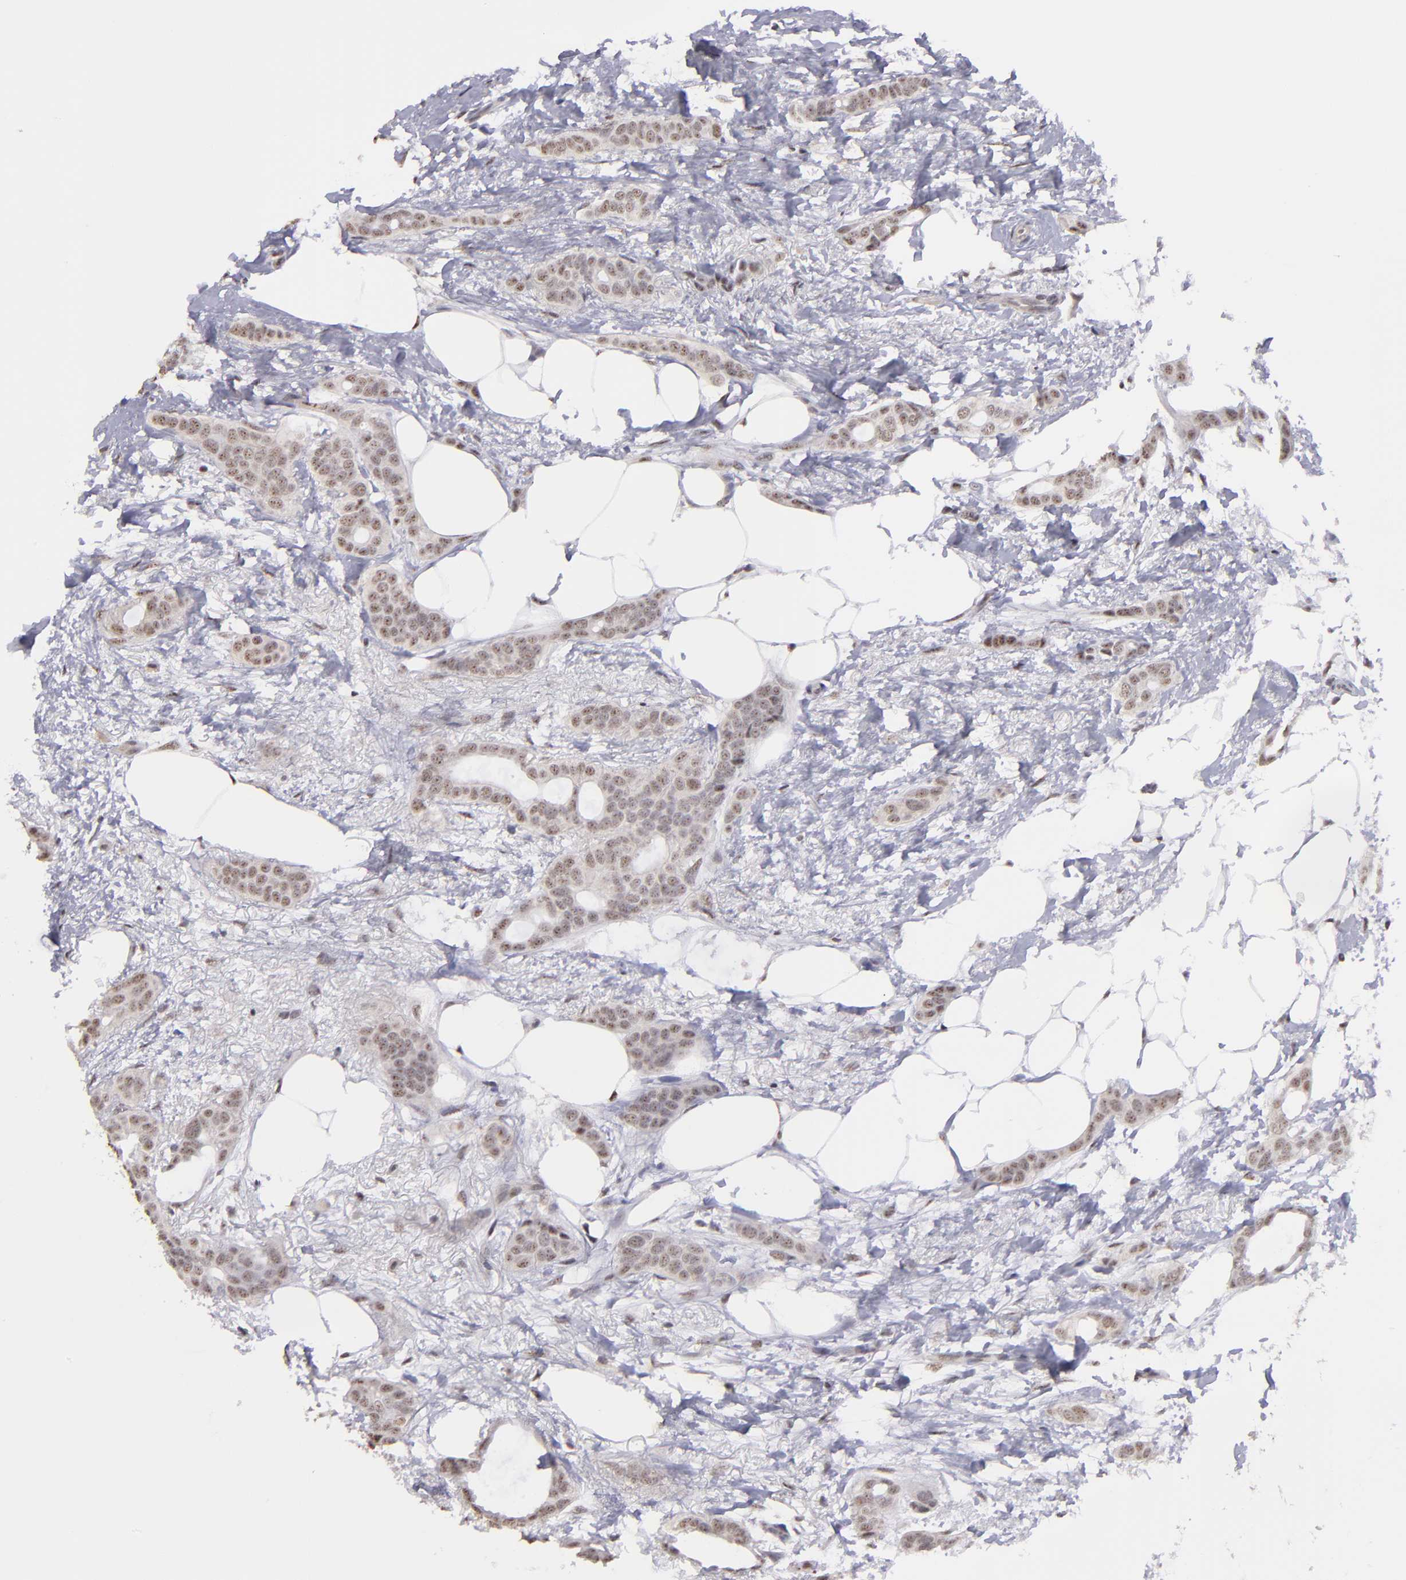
{"staining": {"intensity": "weak", "quantity": ">75%", "location": "nuclear"}, "tissue": "breast cancer", "cell_type": "Tumor cells", "image_type": "cancer", "snomed": [{"axis": "morphology", "description": "Duct carcinoma"}, {"axis": "topography", "description": "Breast"}], "caption": "IHC of intraductal carcinoma (breast) reveals low levels of weak nuclear staining in about >75% of tumor cells.", "gene": "NRXN3", "patient": {"sex": "female", "age": 54}}